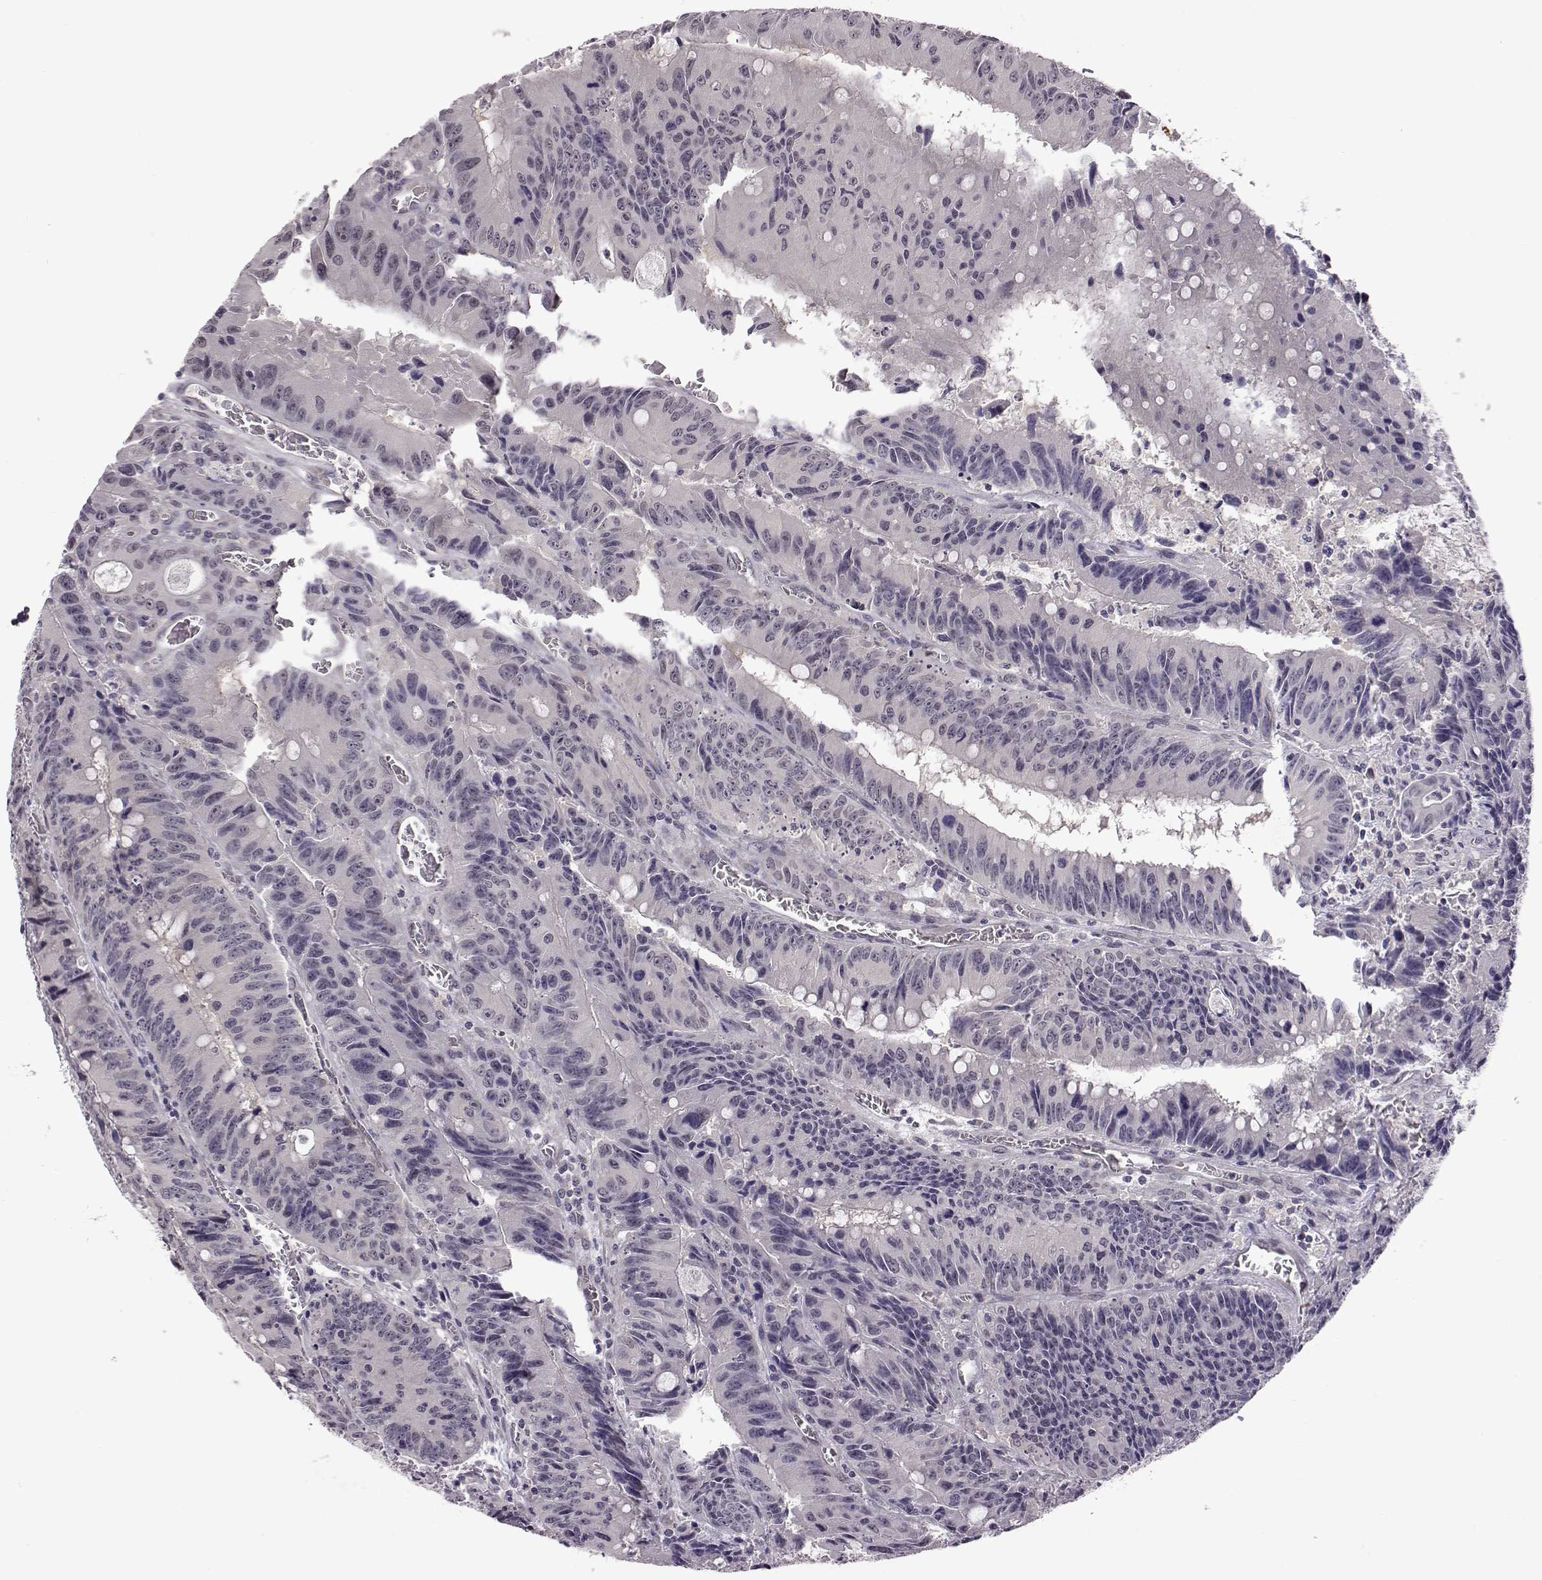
{"staining": {"intensity": "negative", "quantity": "none", "location": "none"}, "tissue": "colorectal cancer", "cell_type": "Tumor cells", "image_type": "cancer", "snomed": [{"axis": "morphology", "description": "Adenocarcinoma, NOS"}, {"axis": "topography", "description": "Rectum"}], "caption": "This is a micrograph of immunohistochemistry staining of adenocarcinoma (colorectal), which shows no expression in tumor cells.", "gene": "C10orf62", "patient": {"sex": "female", "age": 72}}